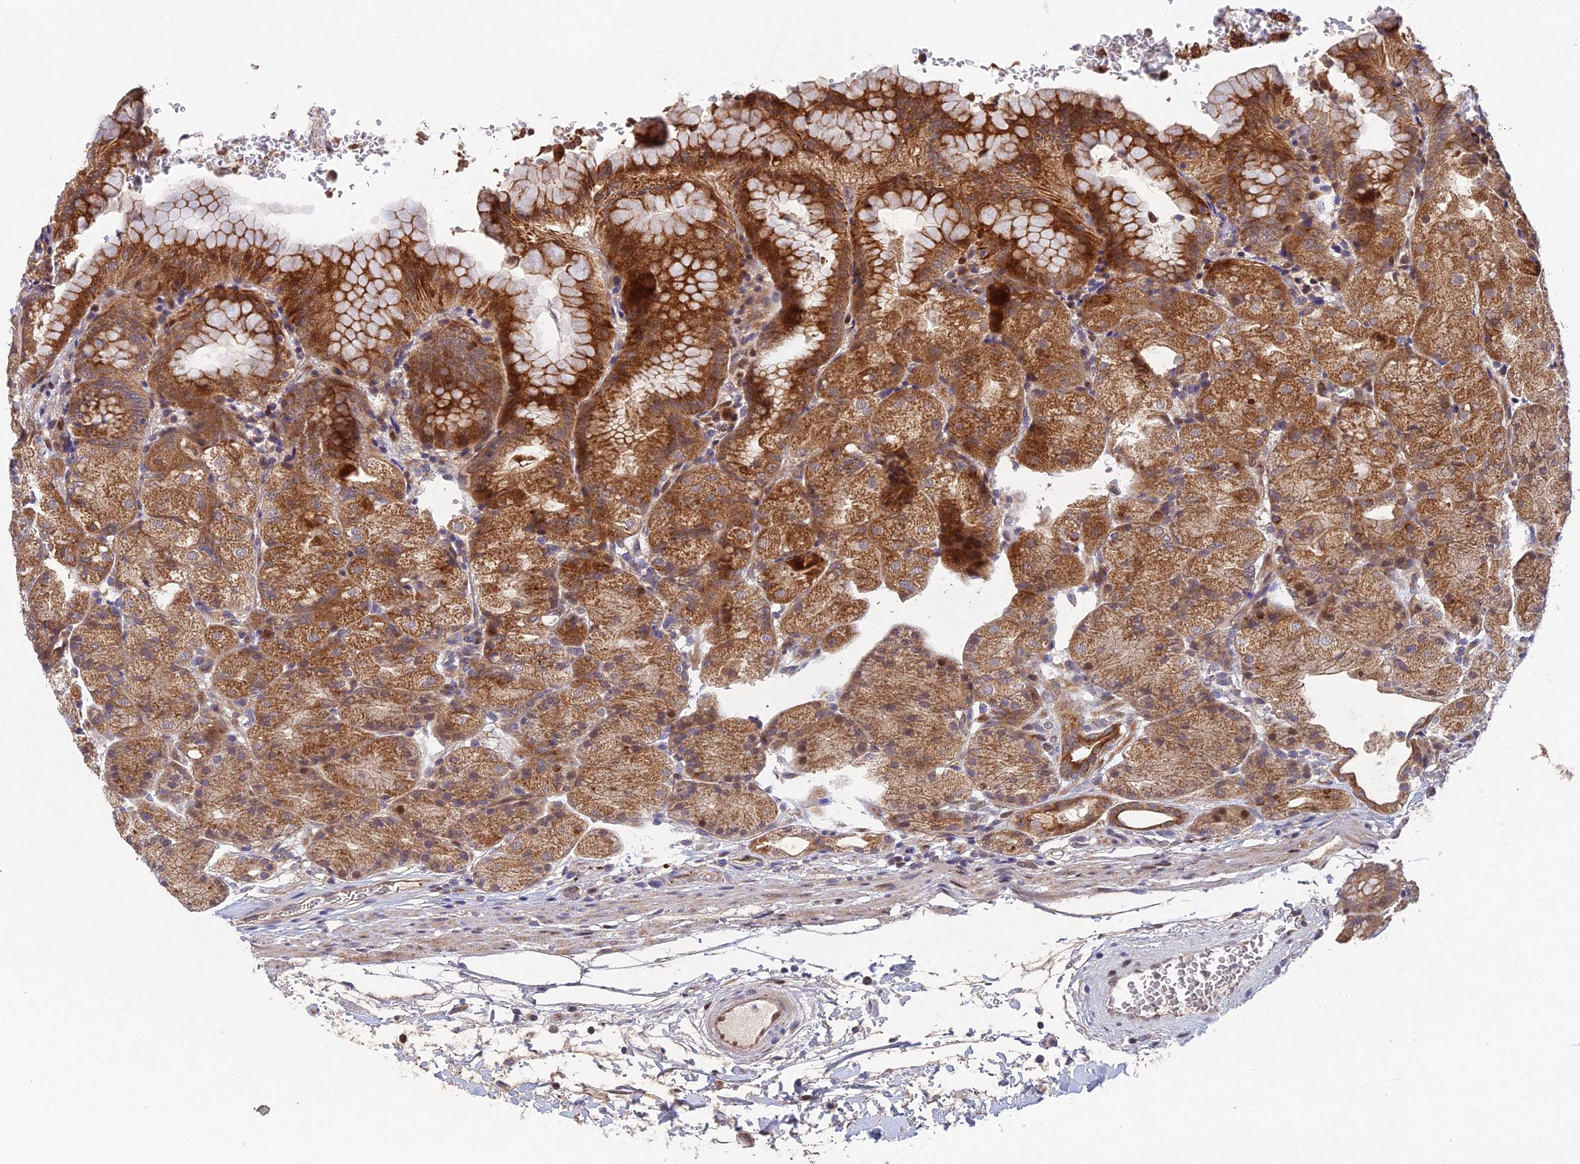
{"staining": {"intensity": "strong", "quantity": ">75%", "location": "cytoplasmic/membranous"}, "tissue": "stomach", "cell_type": "Glandular cells", "image_type": "normal", "snomed": [{"axis": "morphology", "description": "Normal tissue, NOS"}, {"axis": "topography", "description": "Stomach, upper"}, {"axis": "topography", "description": "Stomach, lower"}], "caption": "High-magnification brightfield microscopy of normal stomach stained with DAB (3,3'-diaminobenzidine) (brown) and counterstained with hematoxylin (blue). glandular cells exhibit strong cytoplasmic/membranous positivity is appreciated in approximately>75% of cells. Immunohistochemistry stains the protein of interest in brown and the nuclei are stained blue.", "gene": "NSMCE1", "patient": {"sex": "male", "age": 62}}